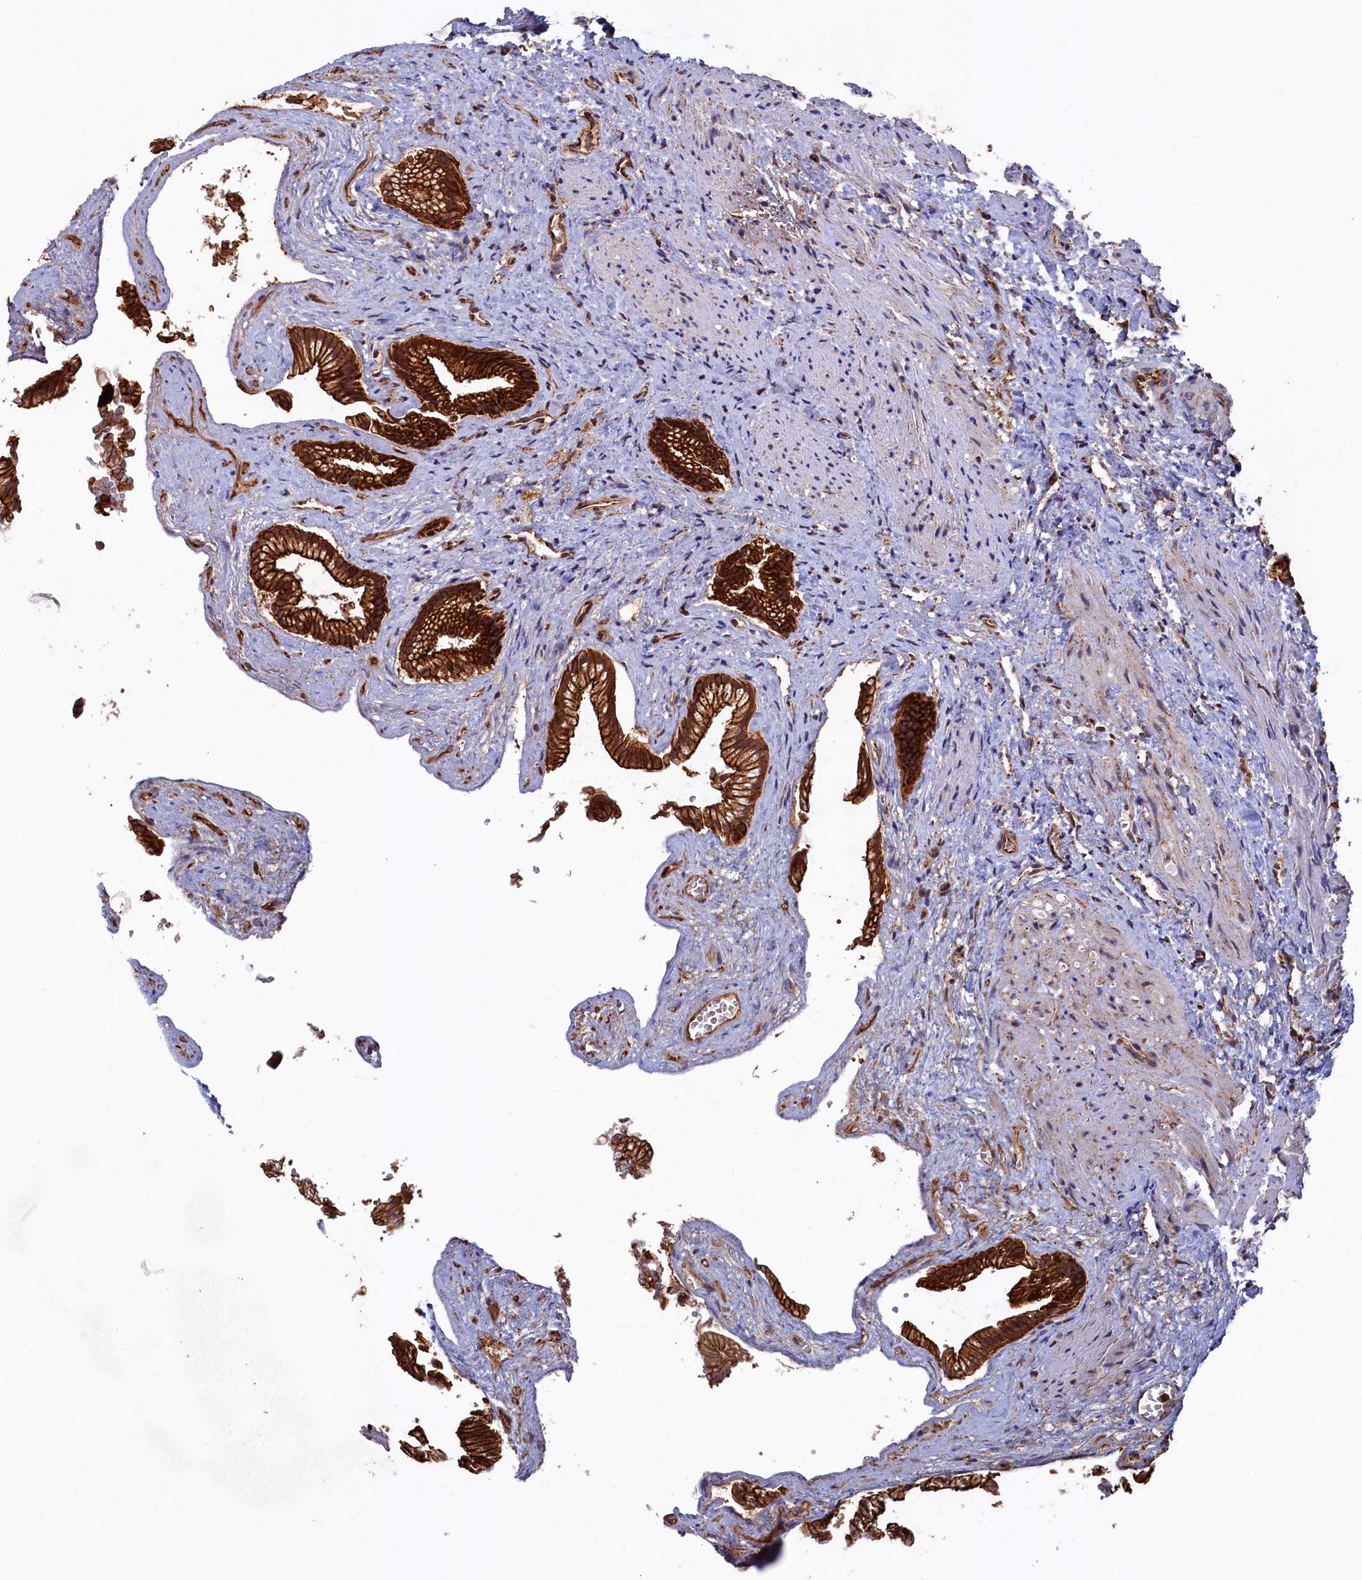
{"staining": {"intensity": "strong", "quantity": ">75%", "location": "cytoplasmic/membranous"}, "tissue": "gallbladder", "cell_type": "Glandular cells", "image_type": "normal", "snomed": [{"axis": "morphology", "description": "Normal tissue, NOS"}, {"axis": "morphology", "description": "Inflammation, NOS"}, {"axis": "topography", "description": "Gallbladder"}], "caption": "About >75% of glandular cells in benign human gallbladder show strong cytoplasmic/membranous protein staining as visualized by brown immunohistochemical staining.", "gene": "UBE3B", "patient": {"sex": "male", "age": 51}}